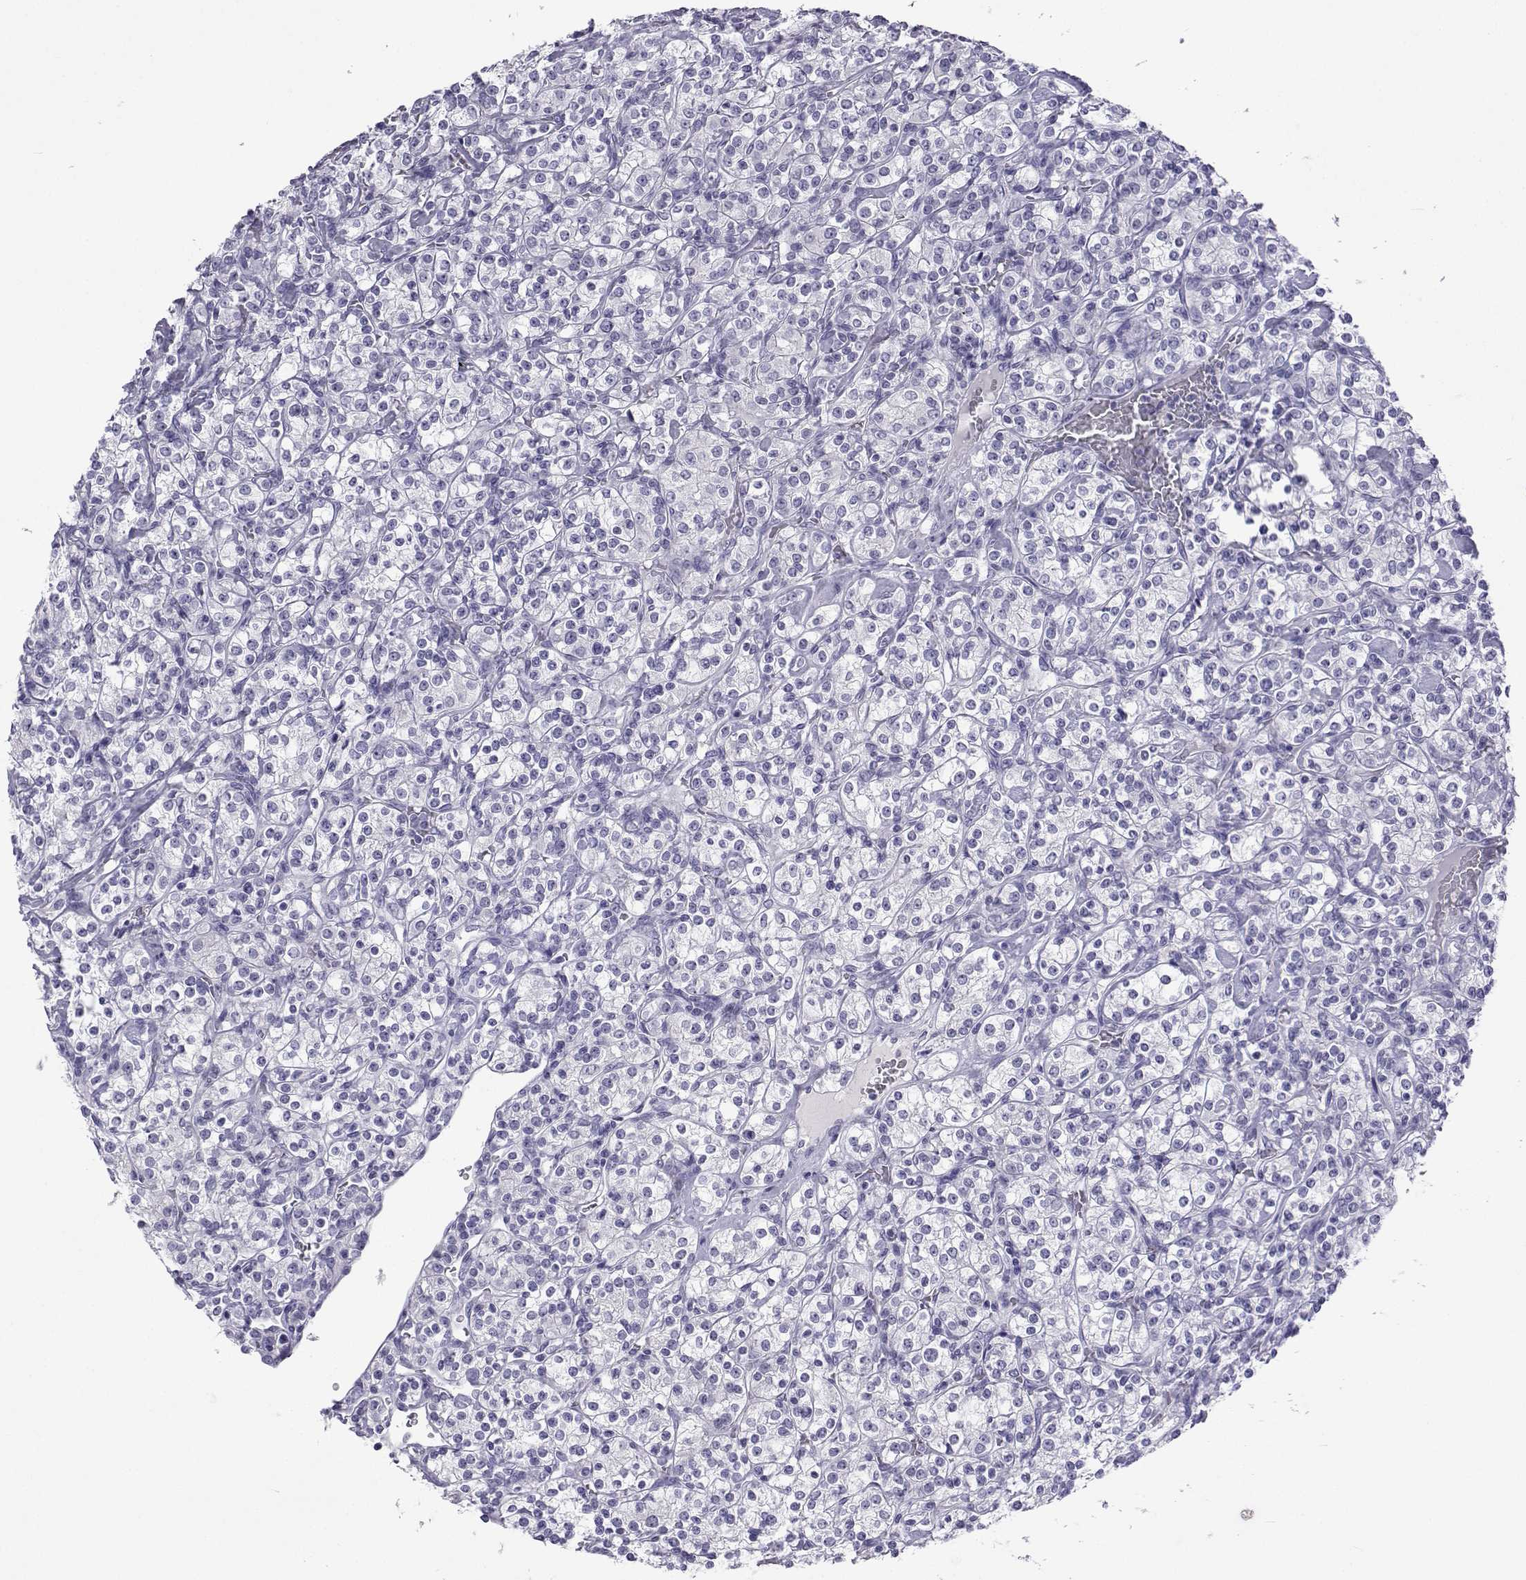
{"staining": {"intensity": "negative", "quantity": "none", "location": "none"}, "tissue": "renal cancer", "cell_type": "Tumor cells", "image_type": "cancer", "snomed": [{"axis": "morphology", "description": "Adenocarcinoma, NOS"}, {"axis": "topography", "description": "Kidney"}], "caption": "Human adenocarcinoma (renal) stained for a protein using immunohistochemistry exhibits no expression in tumor cells.", "gene": "ACTL7A", "patient": {"sex": "male", "age": 77}}